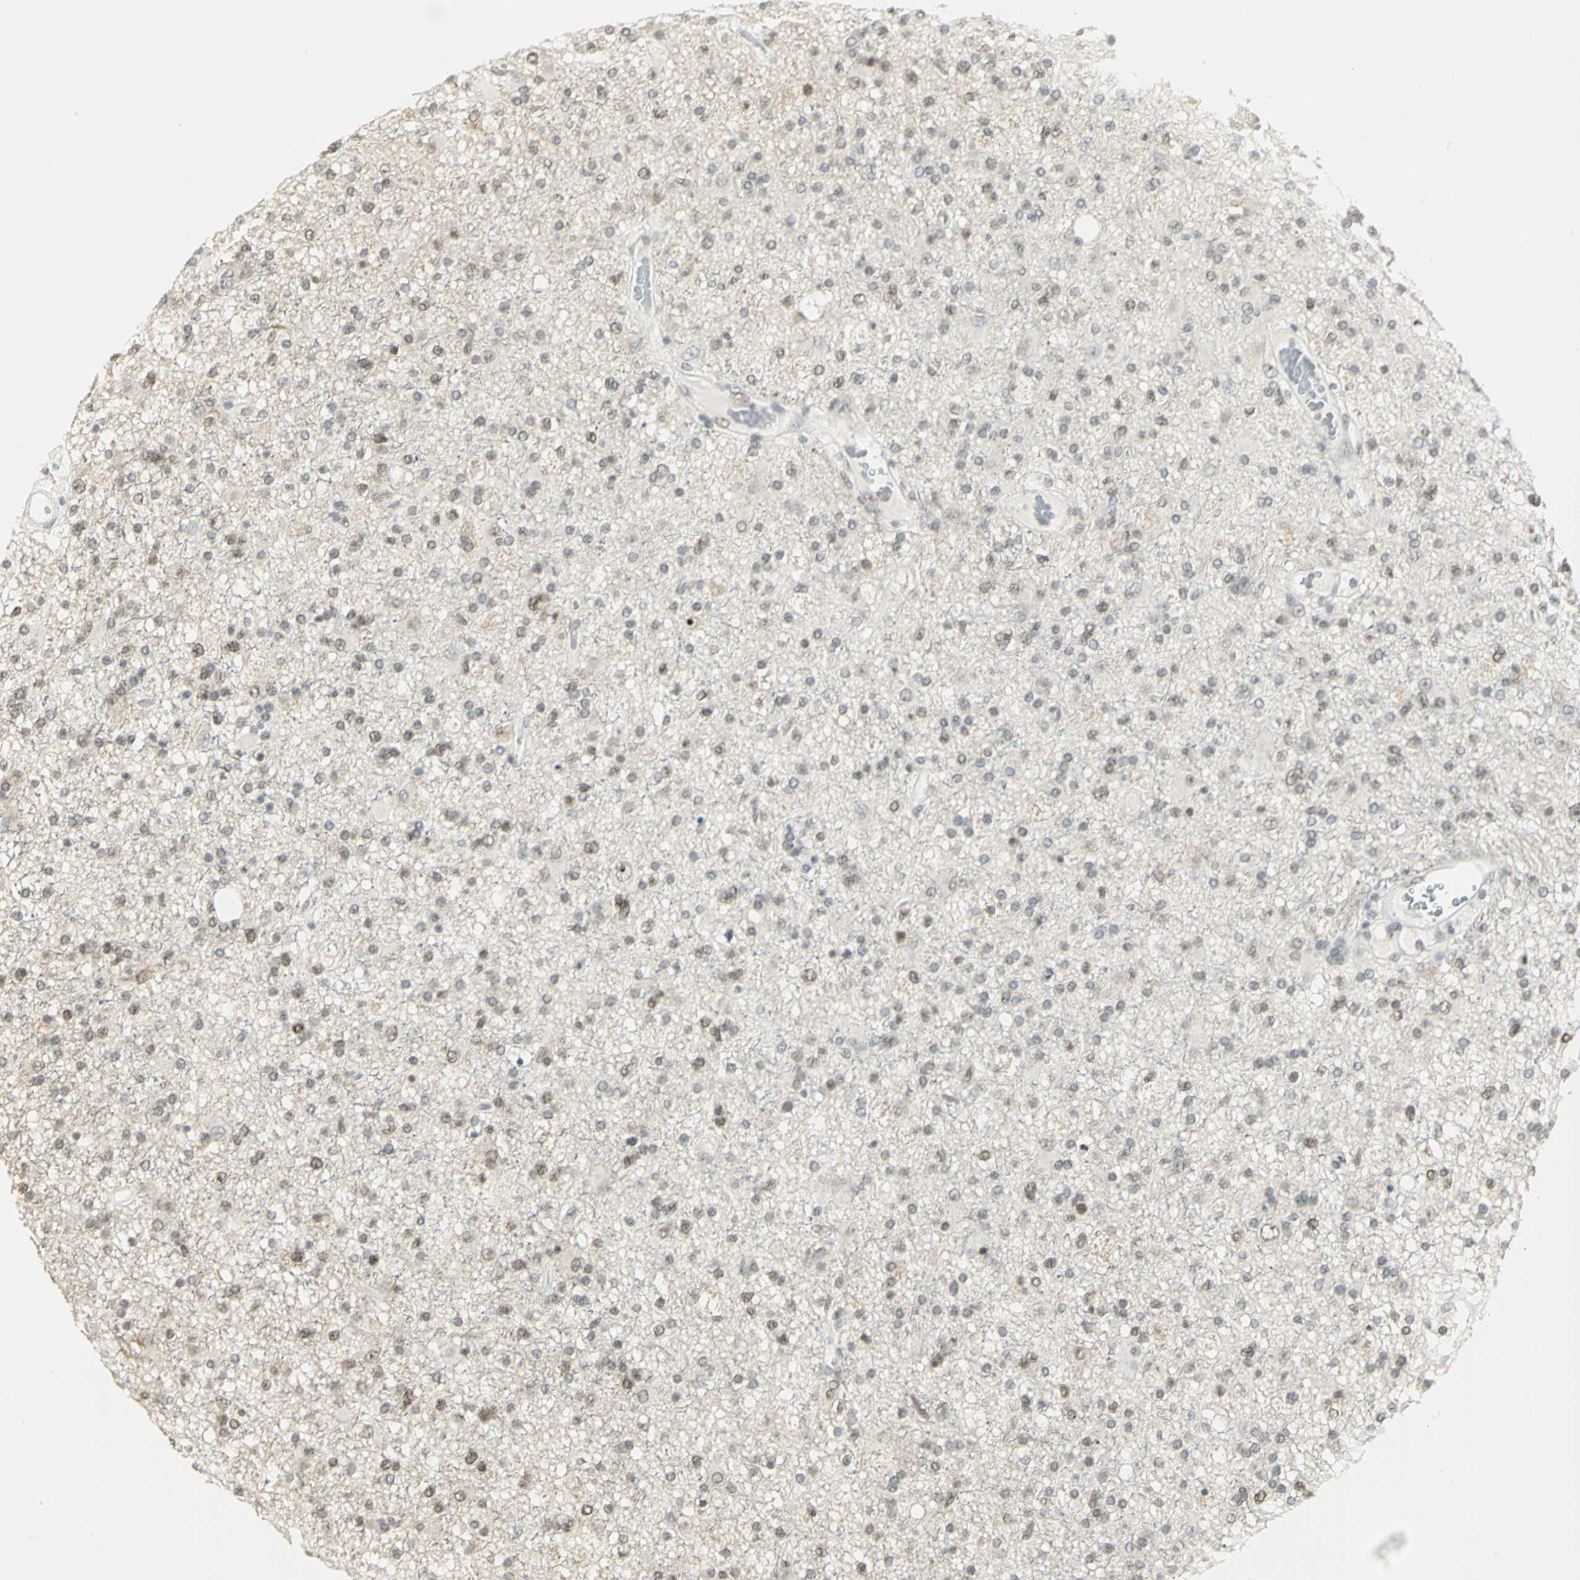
{"staining": {"intensity": "weak", "quantity": "25%-75%", "location": "nuclear"}, "tissue": "glioma", "cell_type": "Tumor cells", "image_type": "cancer", "snomed": [{"axis": "morphology", "description": "Glioma, malignant, High grade"}, {"axis": "topography", "description": "Brain"}], "caption": "This image reveals immunohistochemistry staining of glioma, with low weak nuclear expression in about 25%-75% of tumor cells.", "gene": "CBX3", "patient": {"sex": "male", "age": 33}}